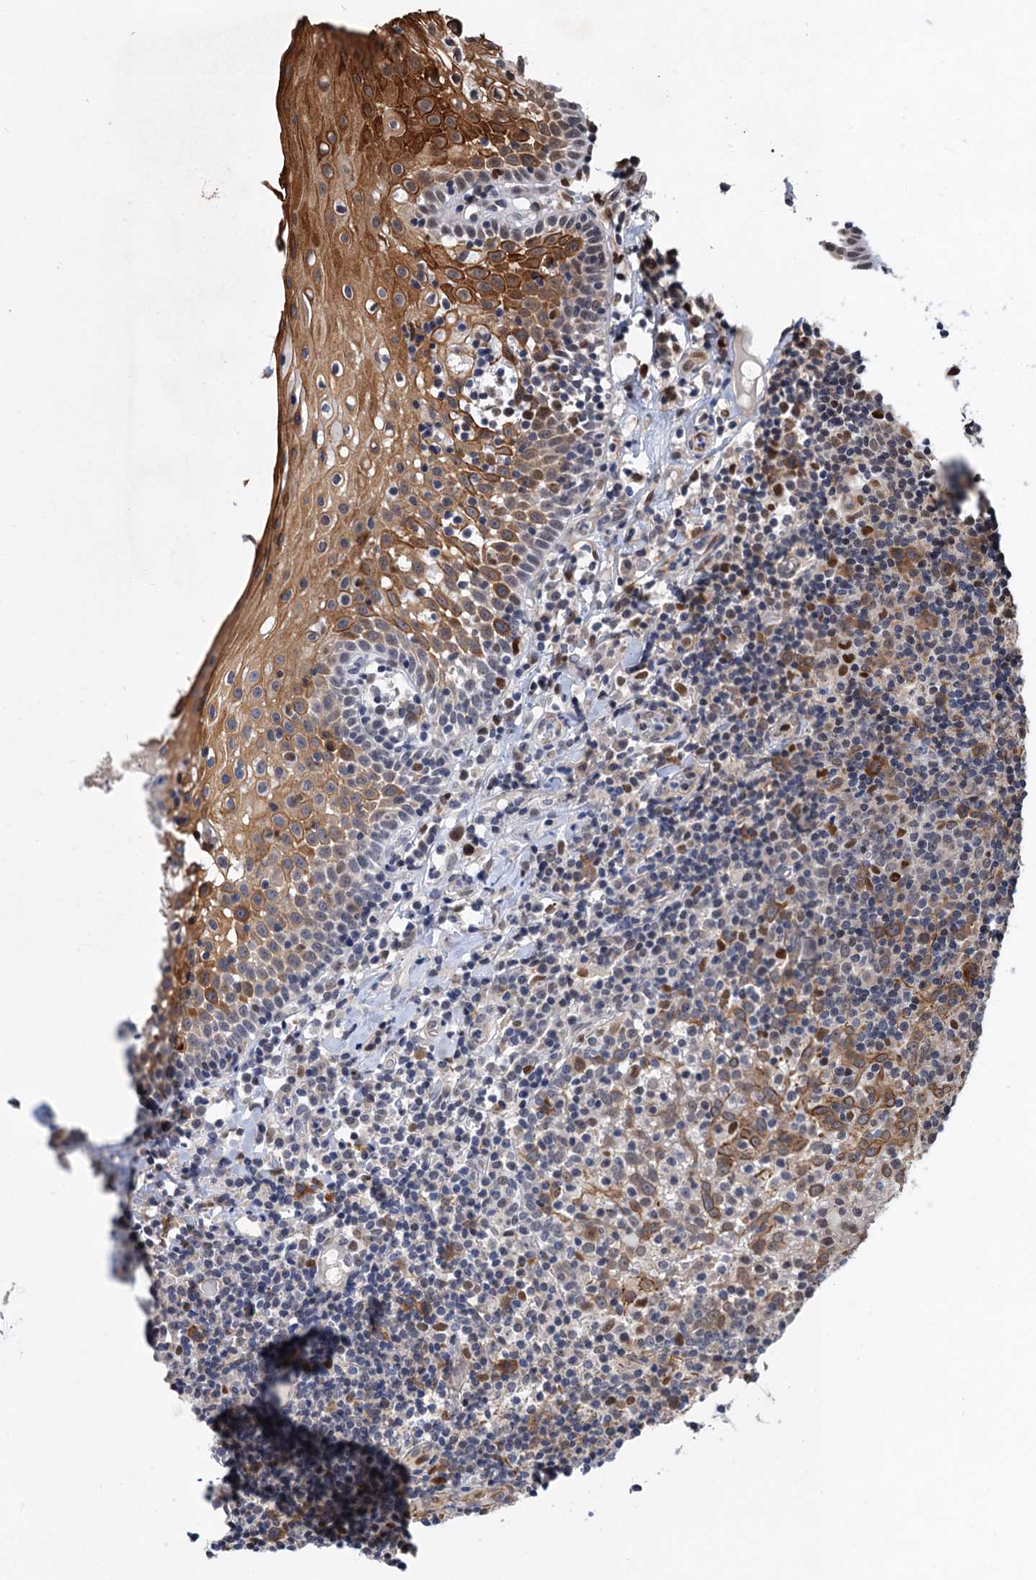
{"staining": {"intensity": "moderate", "quantity": "25%-75%", "location": "cytoplasmic/membranous"}, "tissue": "oral mucosa", "cell_type": "Squamous epithelial cells", "image_type": "normal", "snomed": [{"axis": "morphology", "description": "Normal tissue, NOS"}, {"axis": "topography", "description": "Oral tissue"}], "caption": "Protein expression by immunohistochemistry (IHC) shows moderate cytoplasmic/membranous staining in about 25%-75% of squamous epithelial cells in normal oral mucosa.", "gene": "TTC31", "patient": {"sex": "female", "age": 69}}